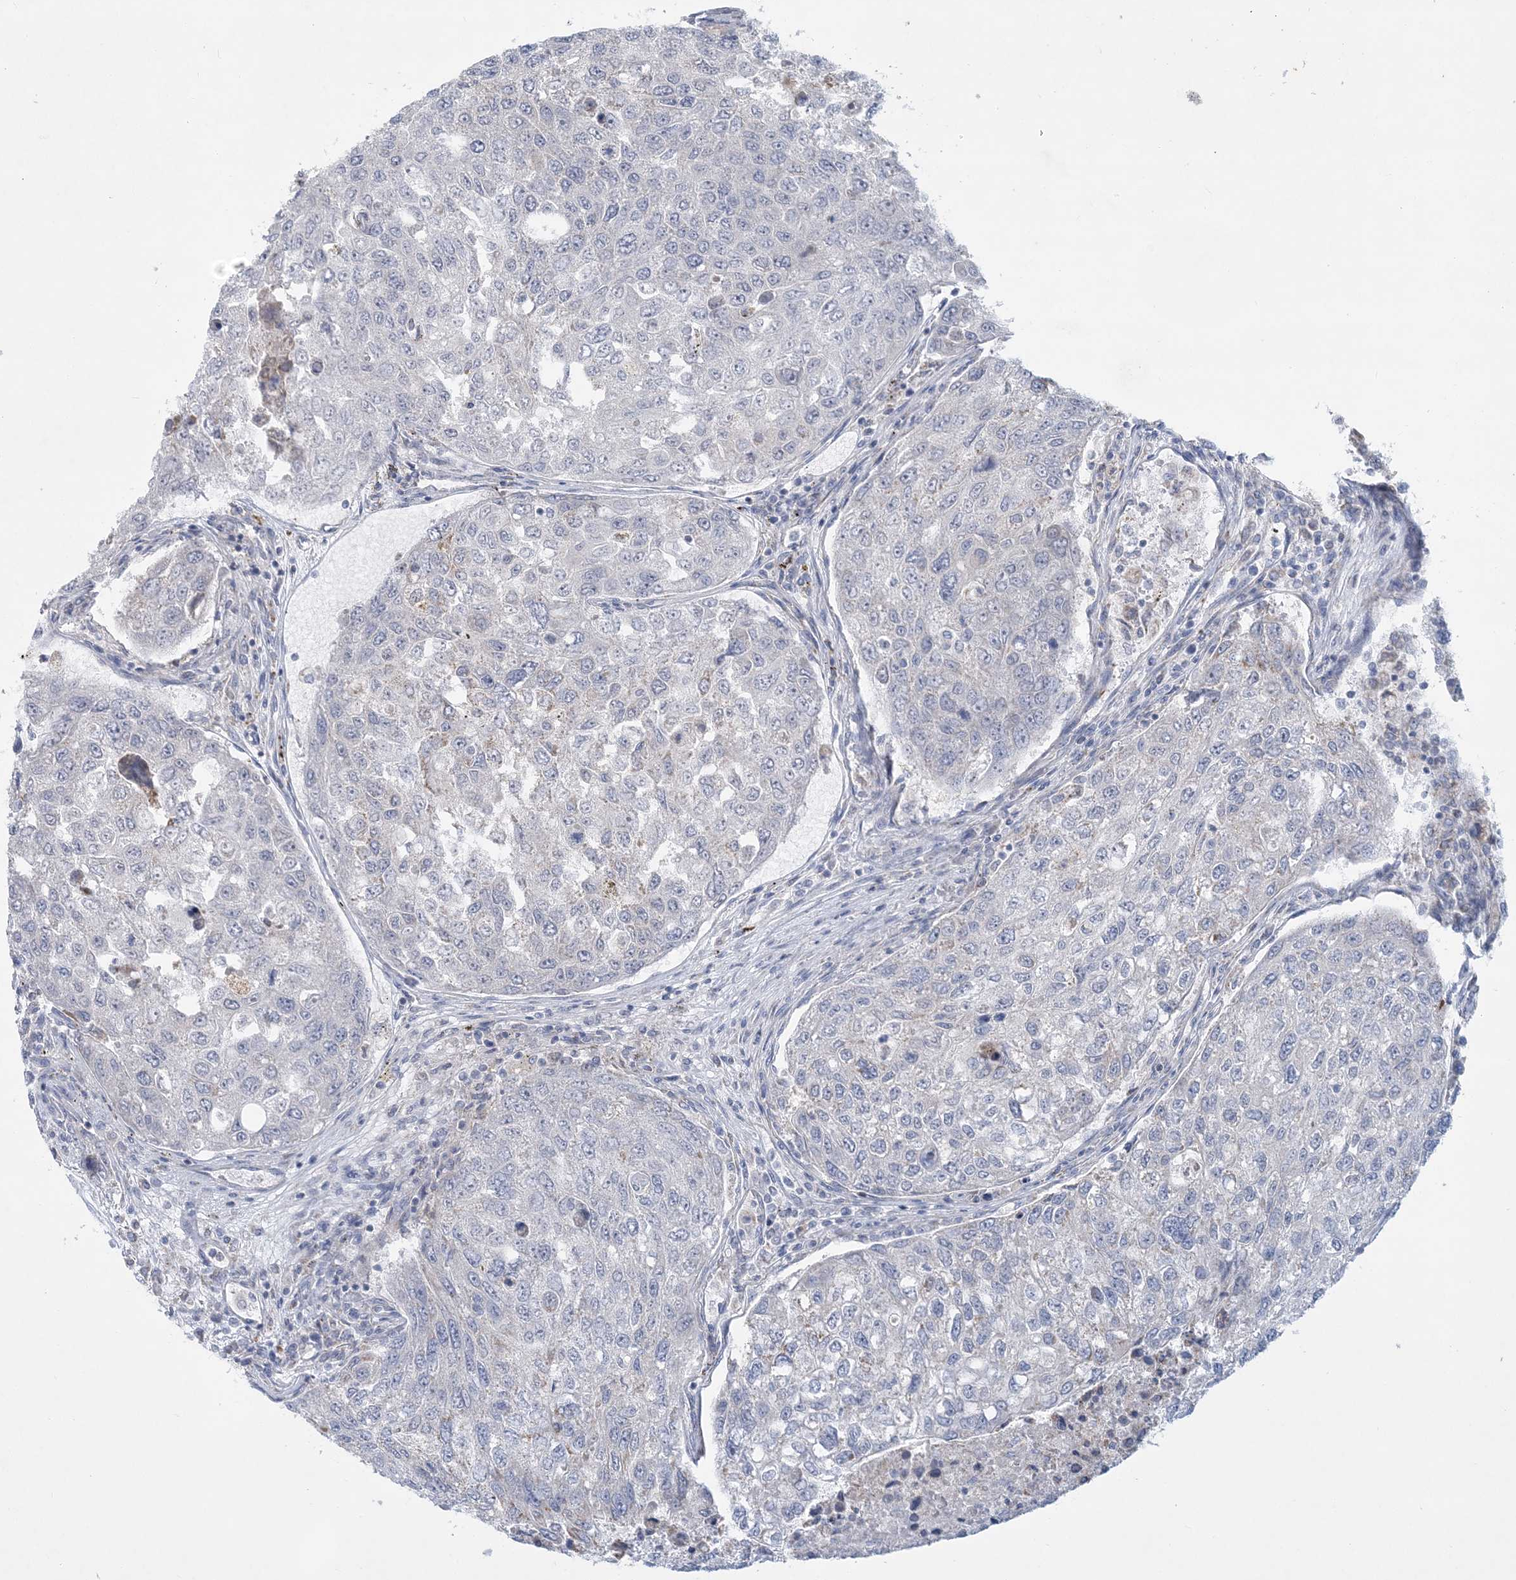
{"staining": {"intensity": "negative", "quantity": "none", "location": "none"}, "tissue": "urothelial cancer", "cell_type": "Tumor cells", "image_type": "cancer", "snomed": [{"axis": "morphology", "description": "Urothelial carcinoma, High grade"}, {"axis": "topography", "description": "Lymph node"}, {"axis": "topography", "description": "Urinary bladder"}], "caption": "High magnification brightfield microscopy of urothelial cancer stained with DAB (3,3'-diaminobenzidine) (brown) and counterstained with hematoxylin (blue): tumor cells show no significant staining. (DAB (3,3'-diaminobenzidine) IHC with hematoxylin counter stain).", "gene": "TBC1D7", "patient": {"sex": "male", "age": 51}}